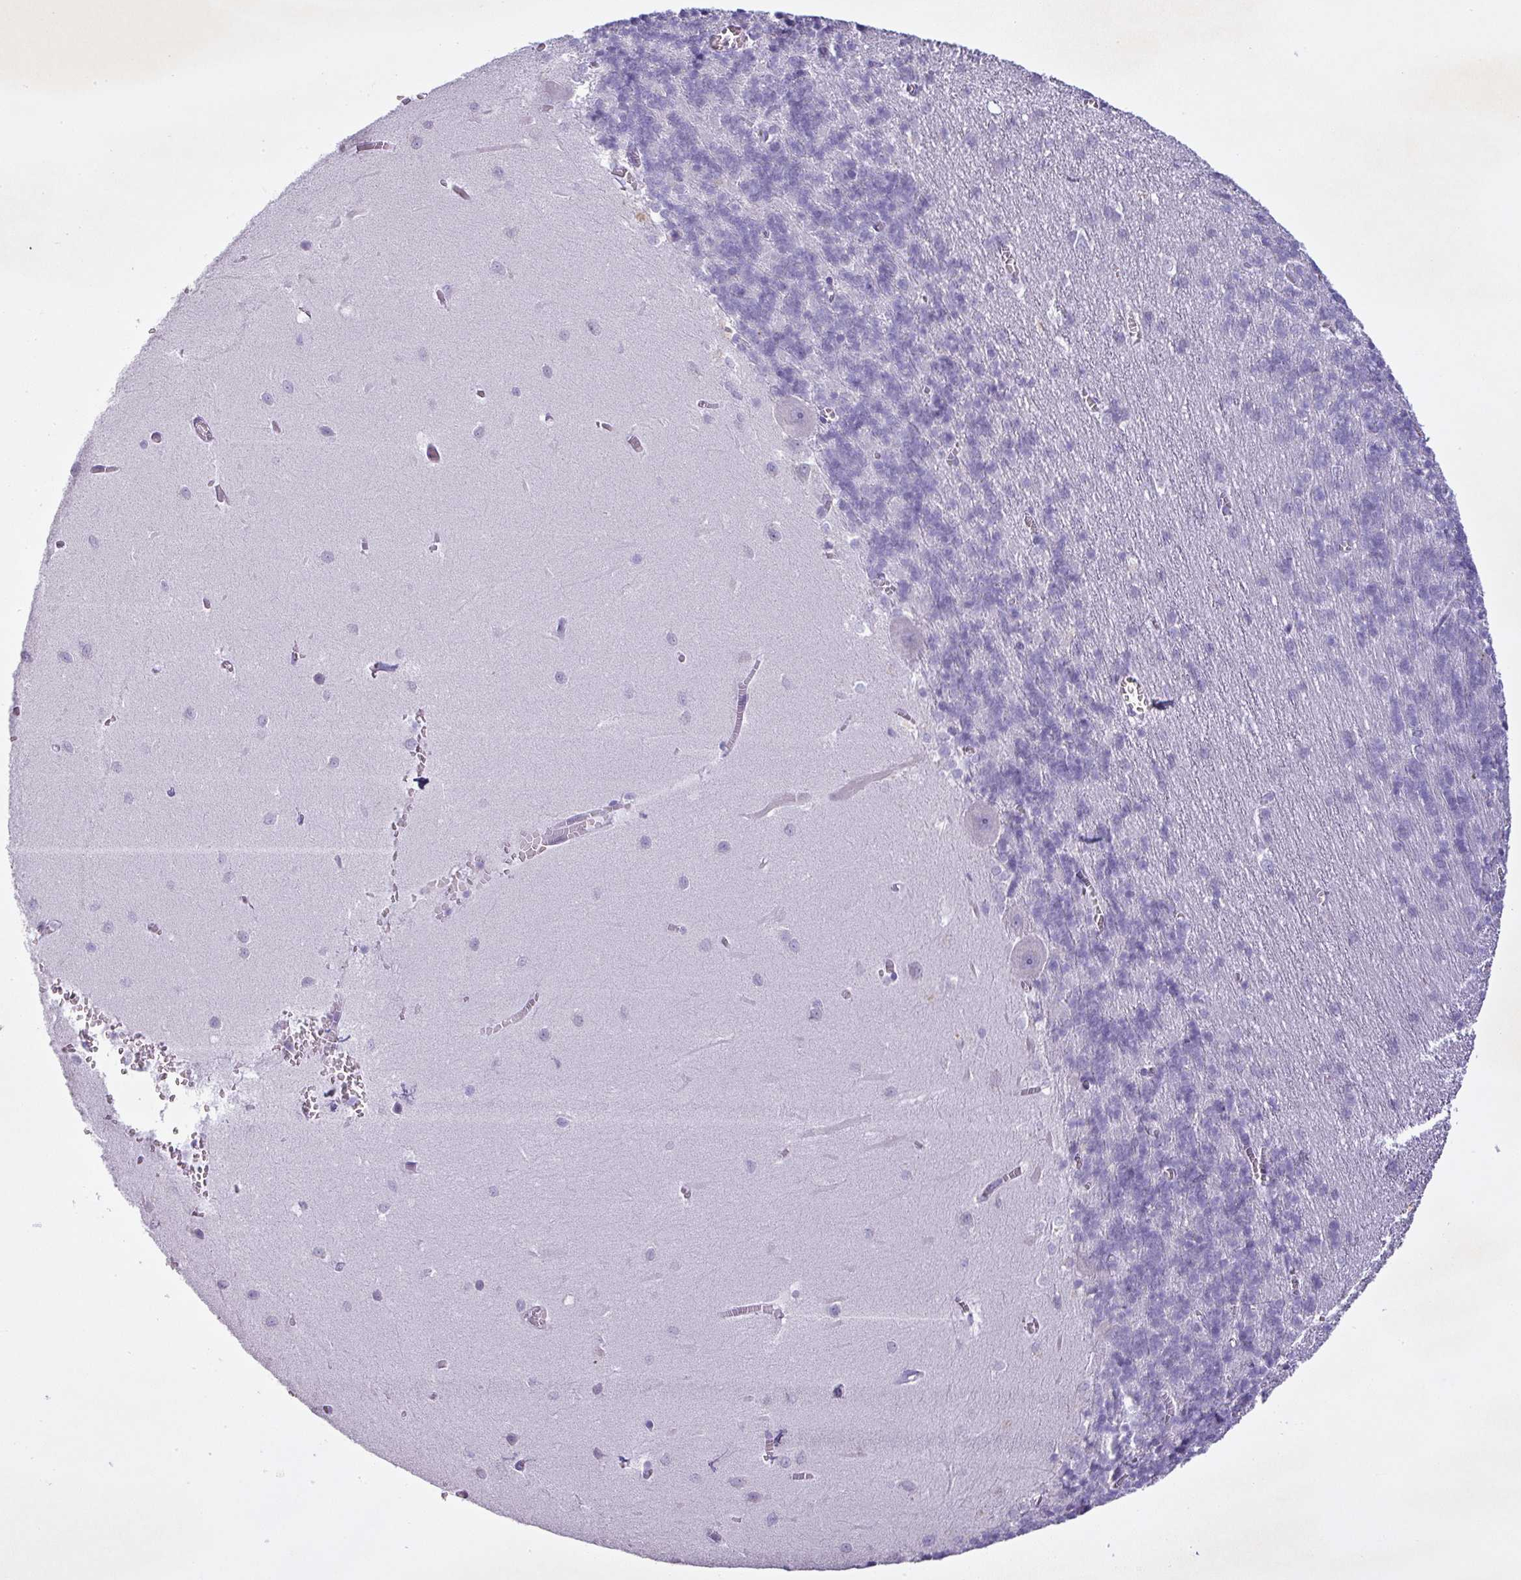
{"staining": {"intensity": "negative", "quantity": "none", "location": "none"}, "tissue": "cerebellum", "cell_type": "Cells in granular layer", "image_type": "normal", "snomed": [{"axis": "morphology", "description": "Normal tissue, NOS"}, {"axis": "topography", "description": "Cerebellum"}], "caption": "IHC micrograph of unremarkable cerebellum: cerebellum stained with DAB demonstrates no significant protein staining in cells in granular layer.", "gene": "PGA3", "patient": {"sex": "male", "age": 37}}